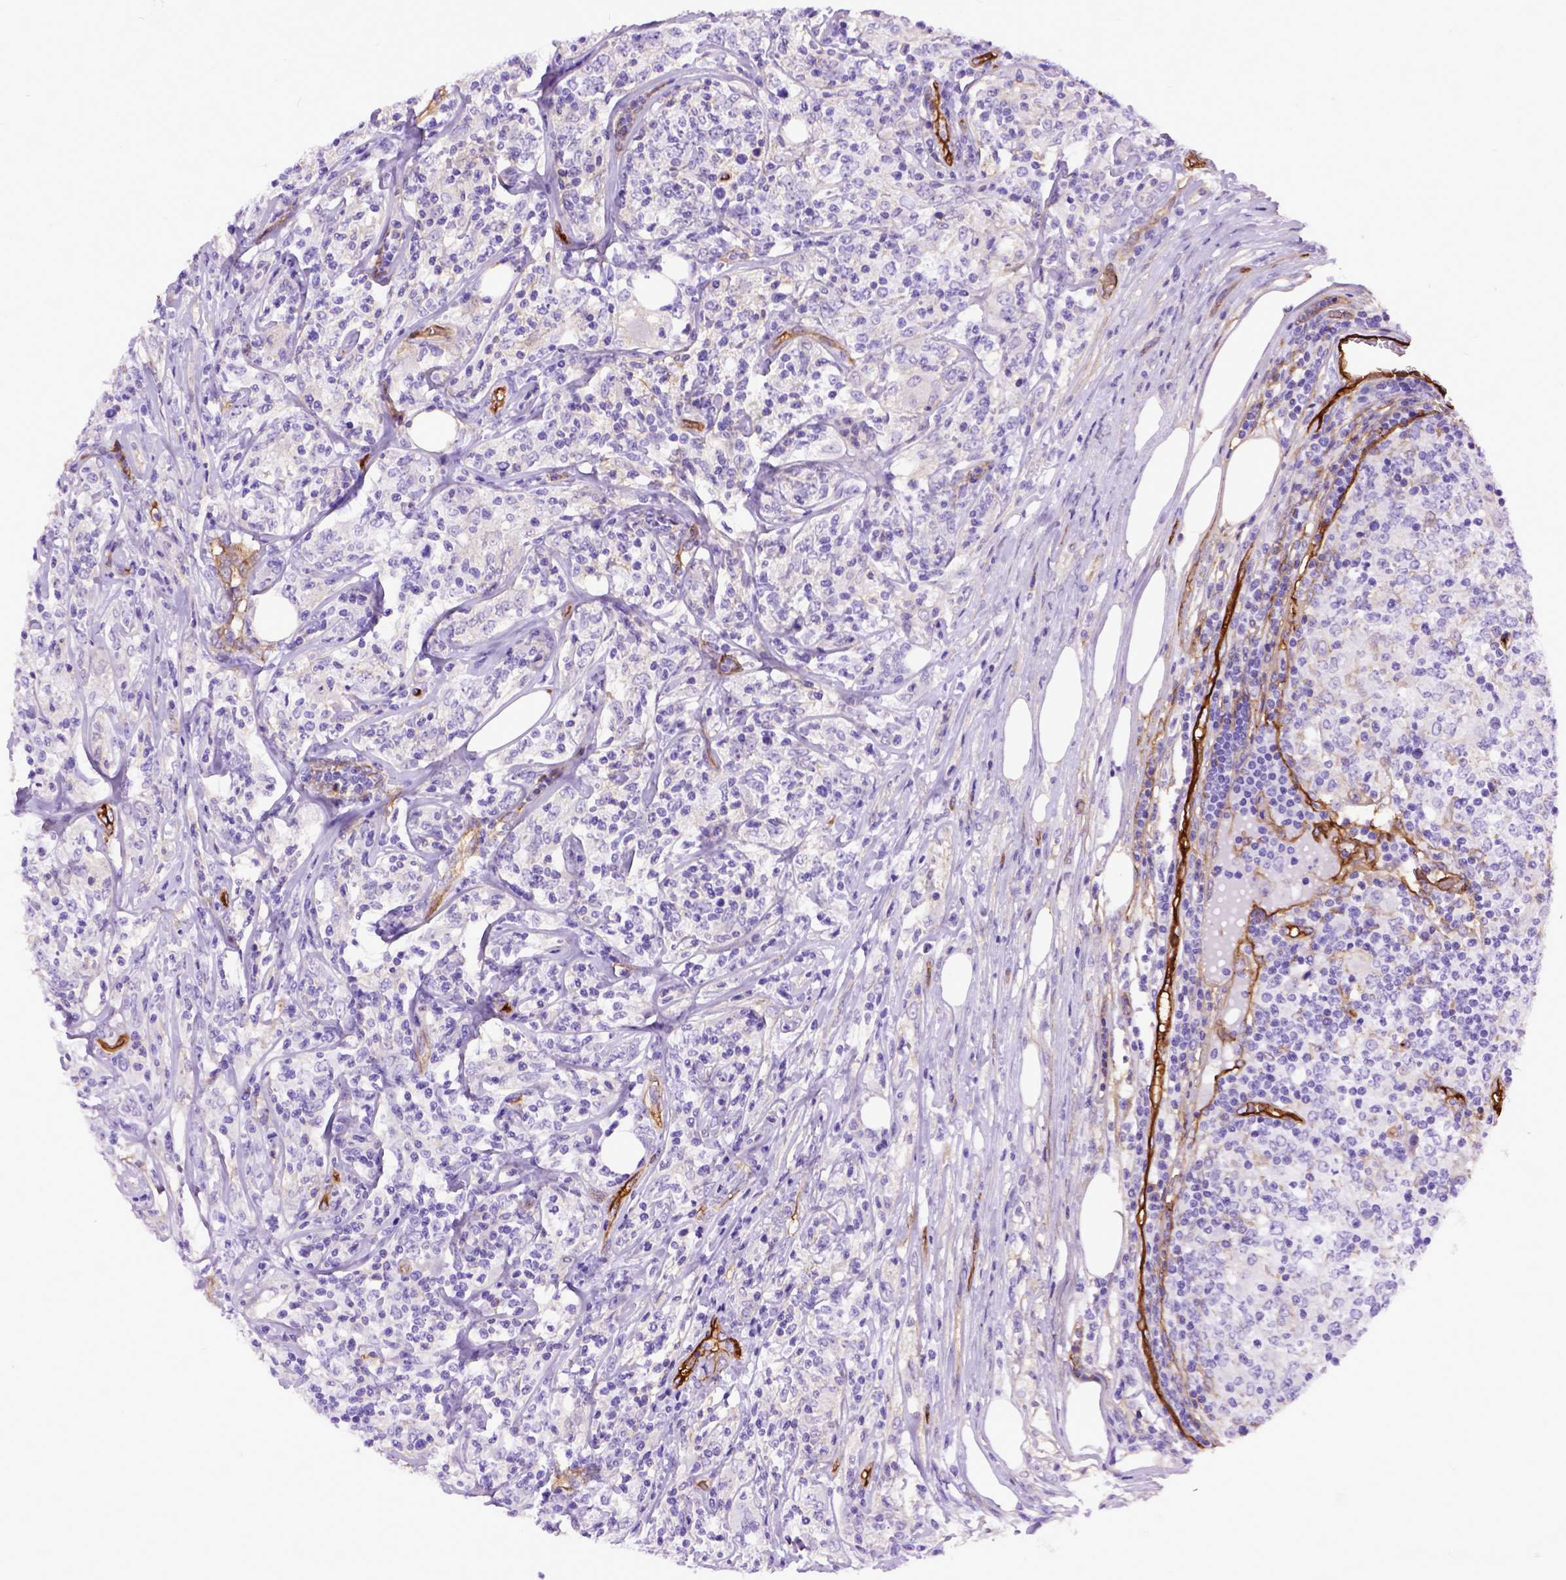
{"staining": {"intensity": "negative", "quantity": "none", "location": "none"}, "tissue": "lymphoma", "cell_type": "Tumor cells", "image_type": "cancer", "snomed": [{"axis": "morphology", "description": "Malignant lymphoma, non-Hodgkin's type, High grade"}, {"axis": "topography", "description": "Lymph node"}], "caption": "Immunohistochemical staining of high-grade malignant lymphoma, non-Hodgkin's type exhibits no significant expression in tumor cells.", "gene": "ENG", "patient": {"sex": "female", "age": 84}}